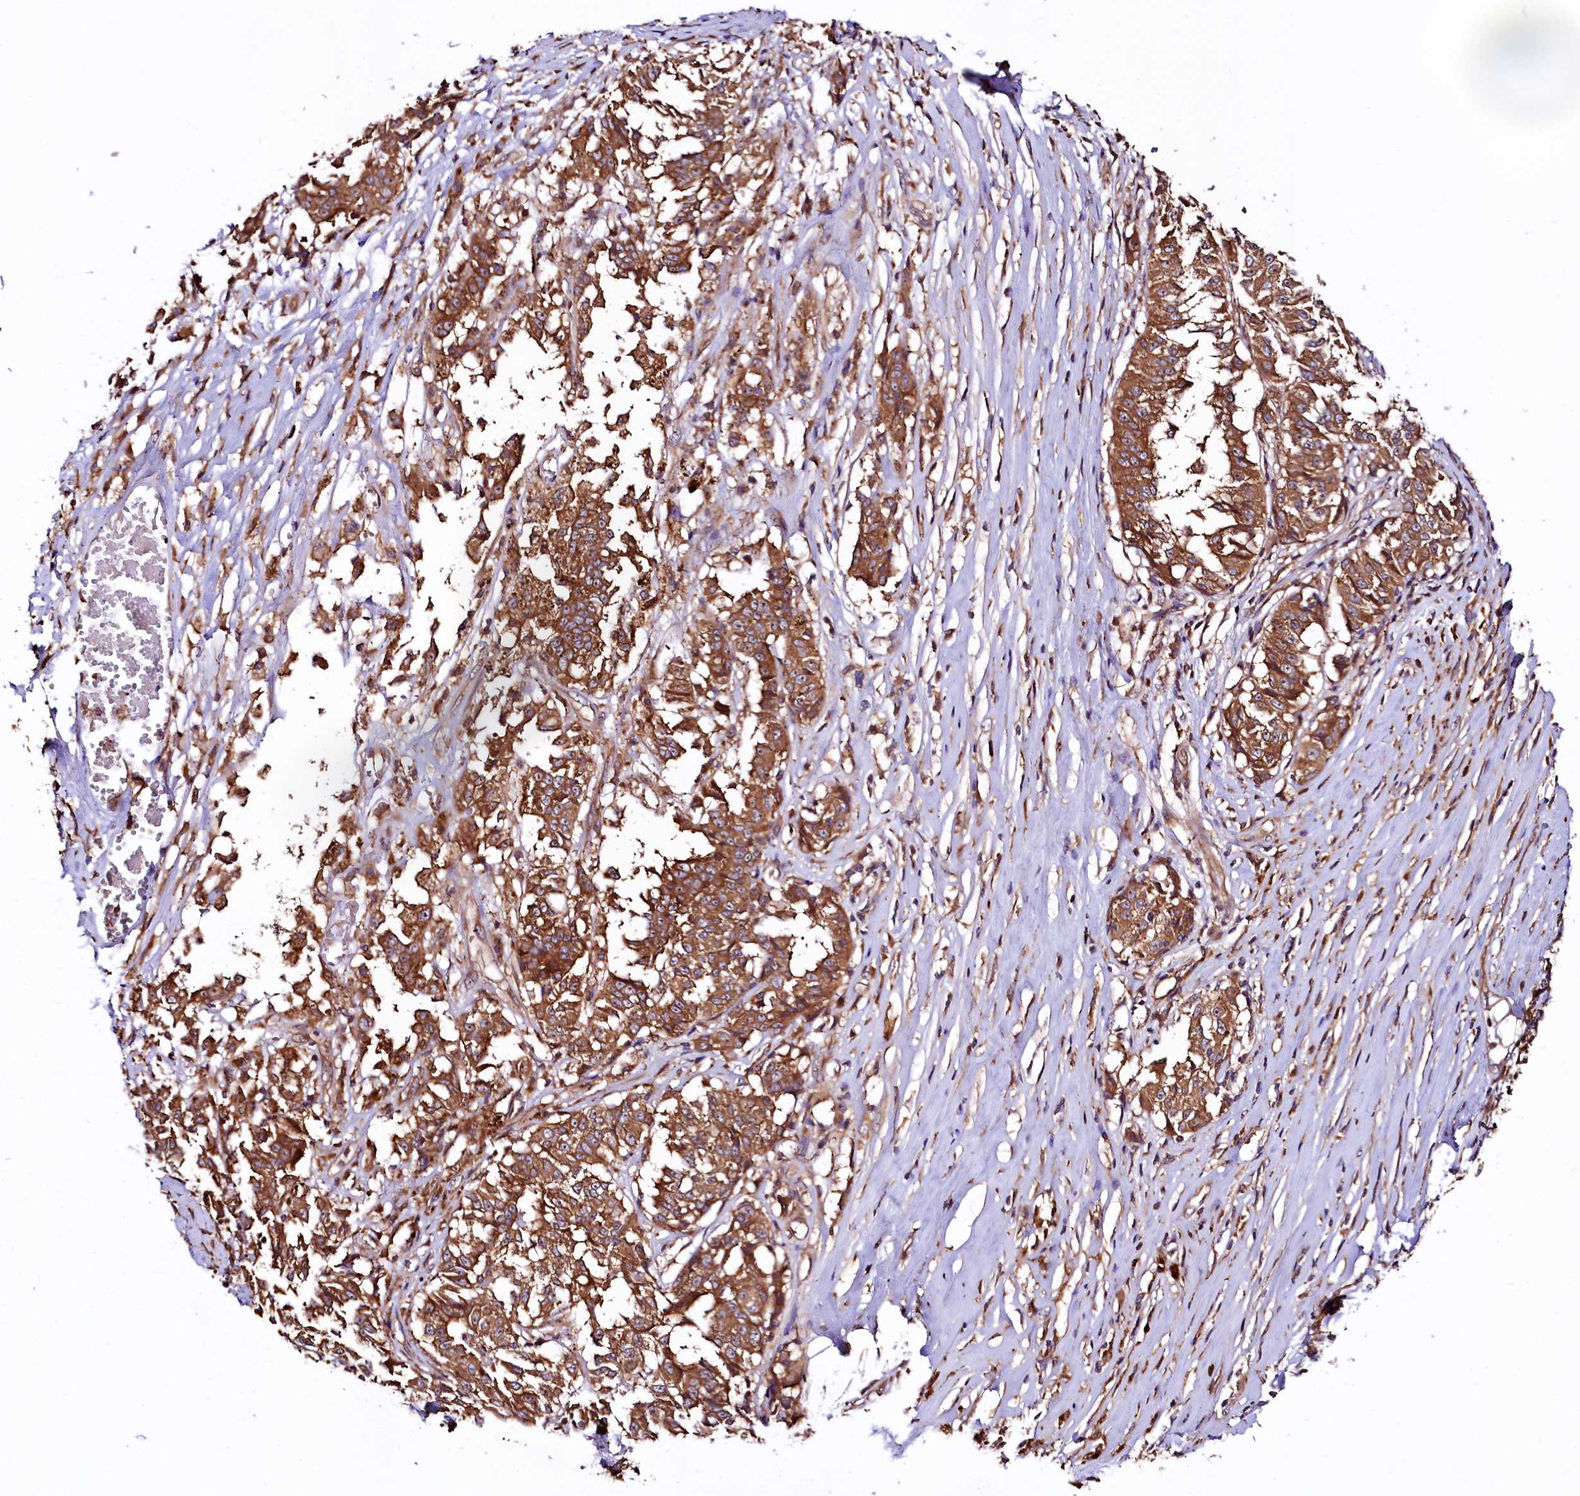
{"staining": {"intensity": "moderate", "quantity": ">75%", "location": "cytoplasmic/membranous"}, "tissue": "melanoma", "cell_type": "Tumor cells", "image_type": "cancer", "snomed": [{"axis": "morphology", "description": "Malignant melanoma, NOS"}, {"axis": "topography", "description": "Skin"}], "caption": "Immunohistochemical staining of malignant melanoma demonstrates medium levels of moderate cytoplasmic/membranous staining in approximately >75% of tumor cells. Nuclei are stained in blue.", "gene": "VPS35", "patient": {"sex": "female", "age": 72}}